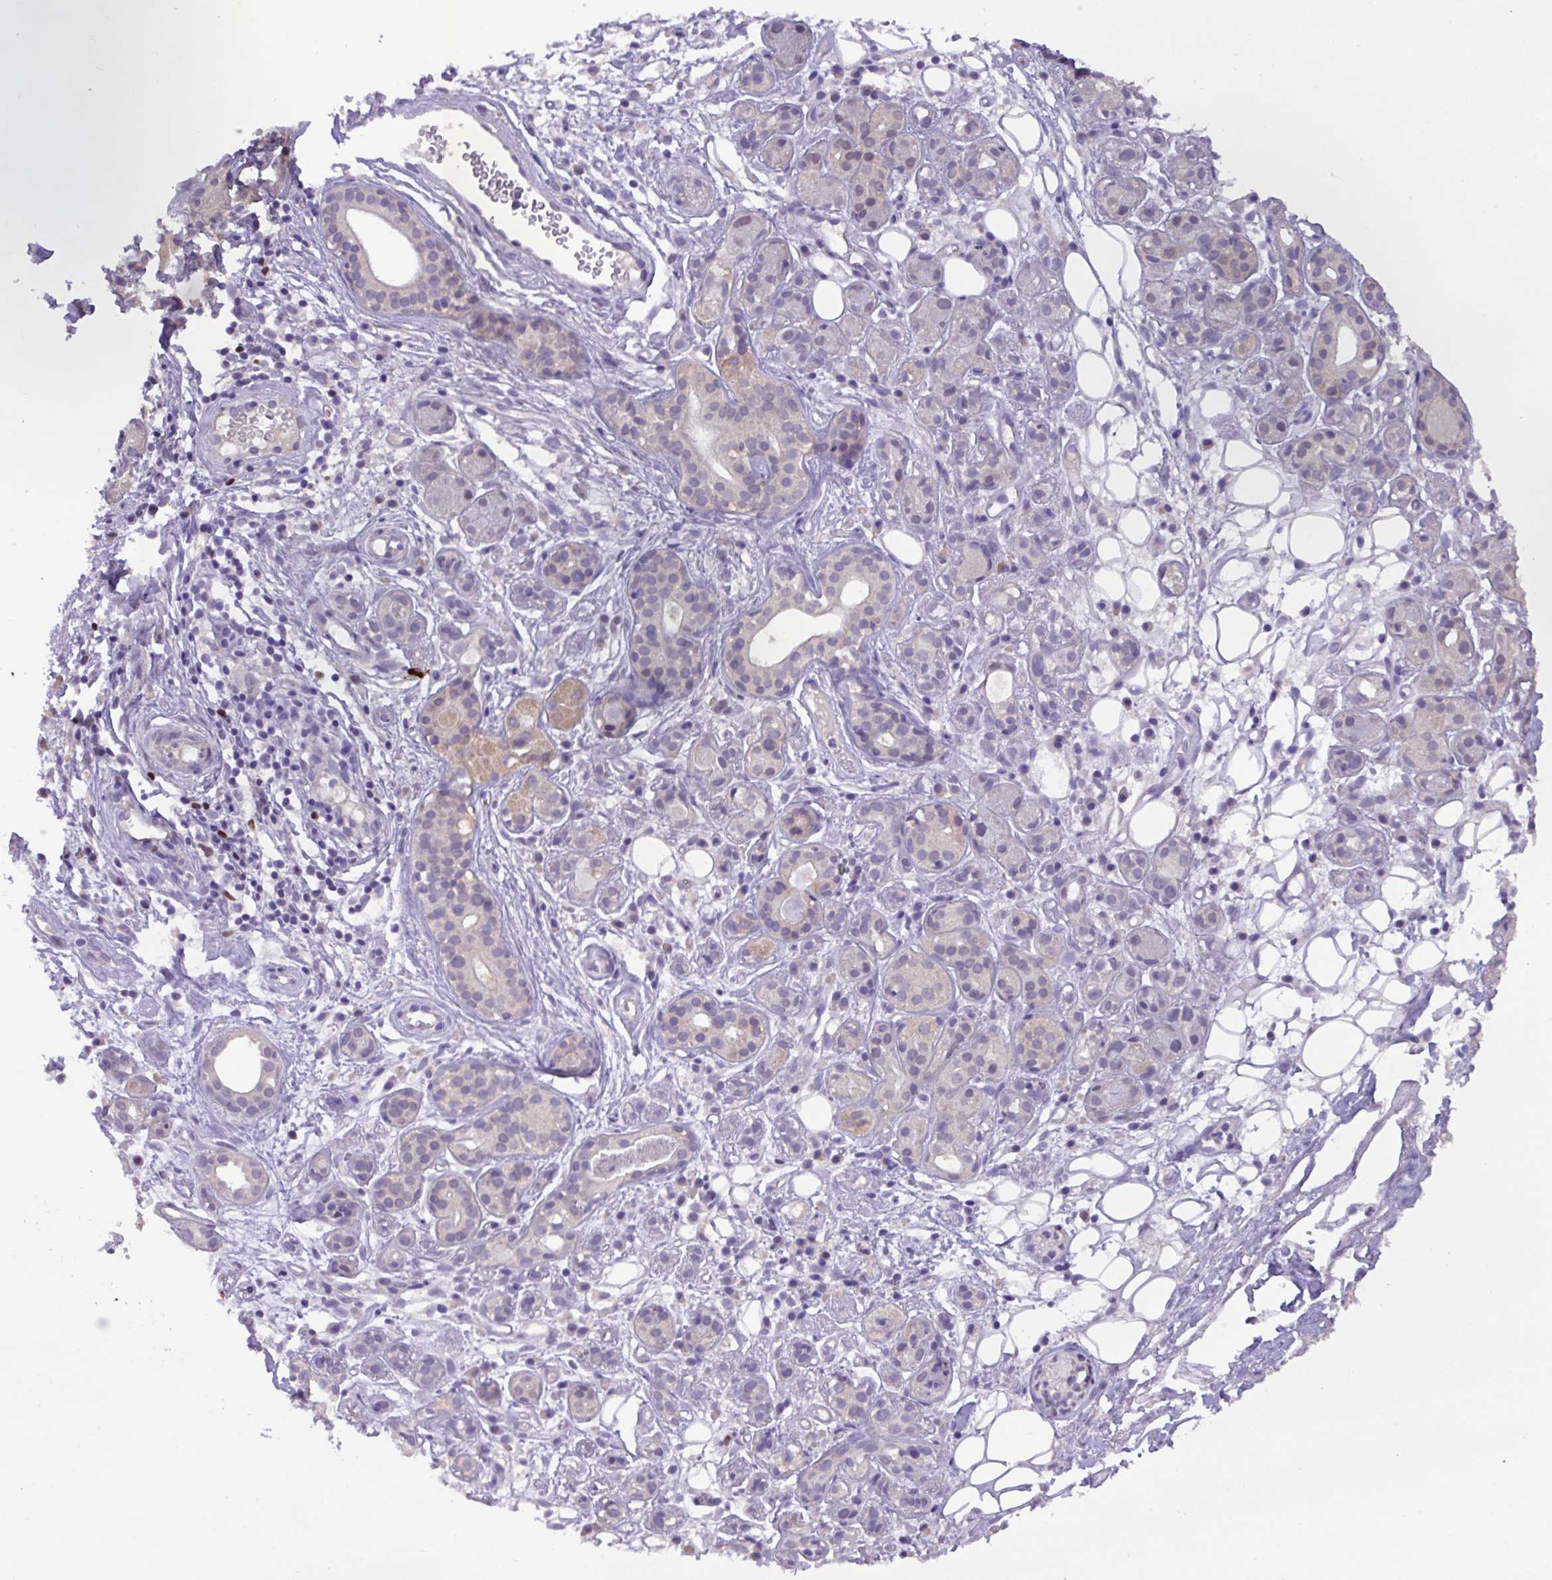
{"staining": {"intensity": "weak", "quantity": "<25%", "location": "cytoplasmic/membranous"}, "tissue": "salivary gland", "cell_type": "Glandular cells", "image_type": "normal", "snomed": [{"axis": "morphology", "description": "Normal tissue, NOS"}, {"axis": "topography", "description": "Salivary gland"}], "caption": "Glandular cells are negative for protein expression in benign human salivary gland. The staining was performed using DAB (3,3'-diaminobenzidine) to visualize the protein expression in brown, while the nuclei were stained in blue with hematoxylin (Magnification: 20x).", "gene": "PAX8", "patient": {"sex": "male", "age": 54}}